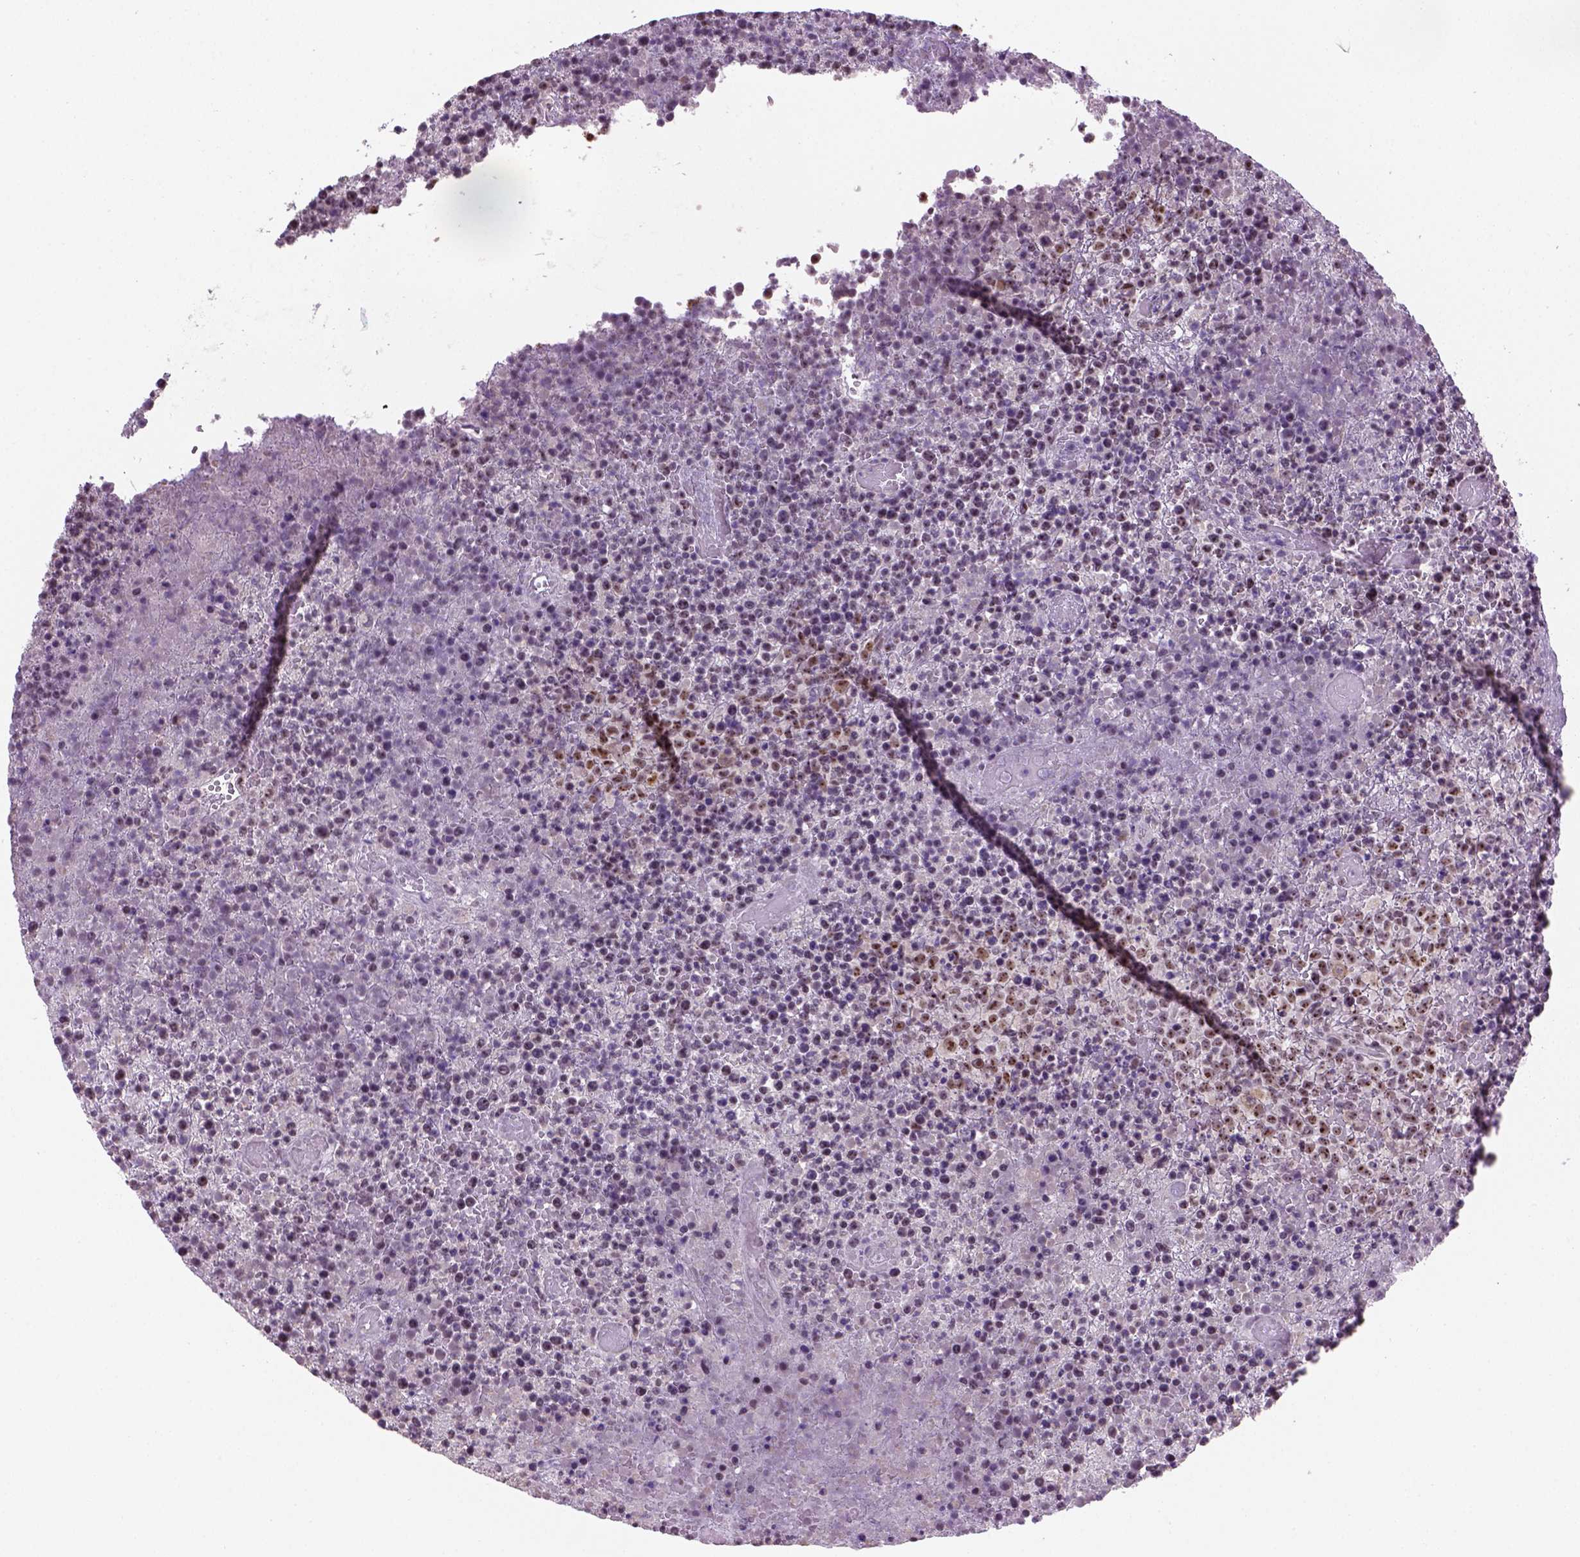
{"staining": {"intensity": "negative", "quantity": "none", "location": "none"}, "tissue": "lymphoma", "cell_type": "Tumor cells", "image_type": "cancer", "snomed": [{"axis": "morphology", "description": "Malignant lymphoma, non-Hodgkin's type, High grade"}, {"axis": "topography", "description": "Lymph node"}], "caption": "Lymphoma was stained to show a protein in brown. There is no significant staining in tumor cells. Nuclei are stained in blue.", "gene": "DDX50", "patient": {"sex": "male", "age": 13}}